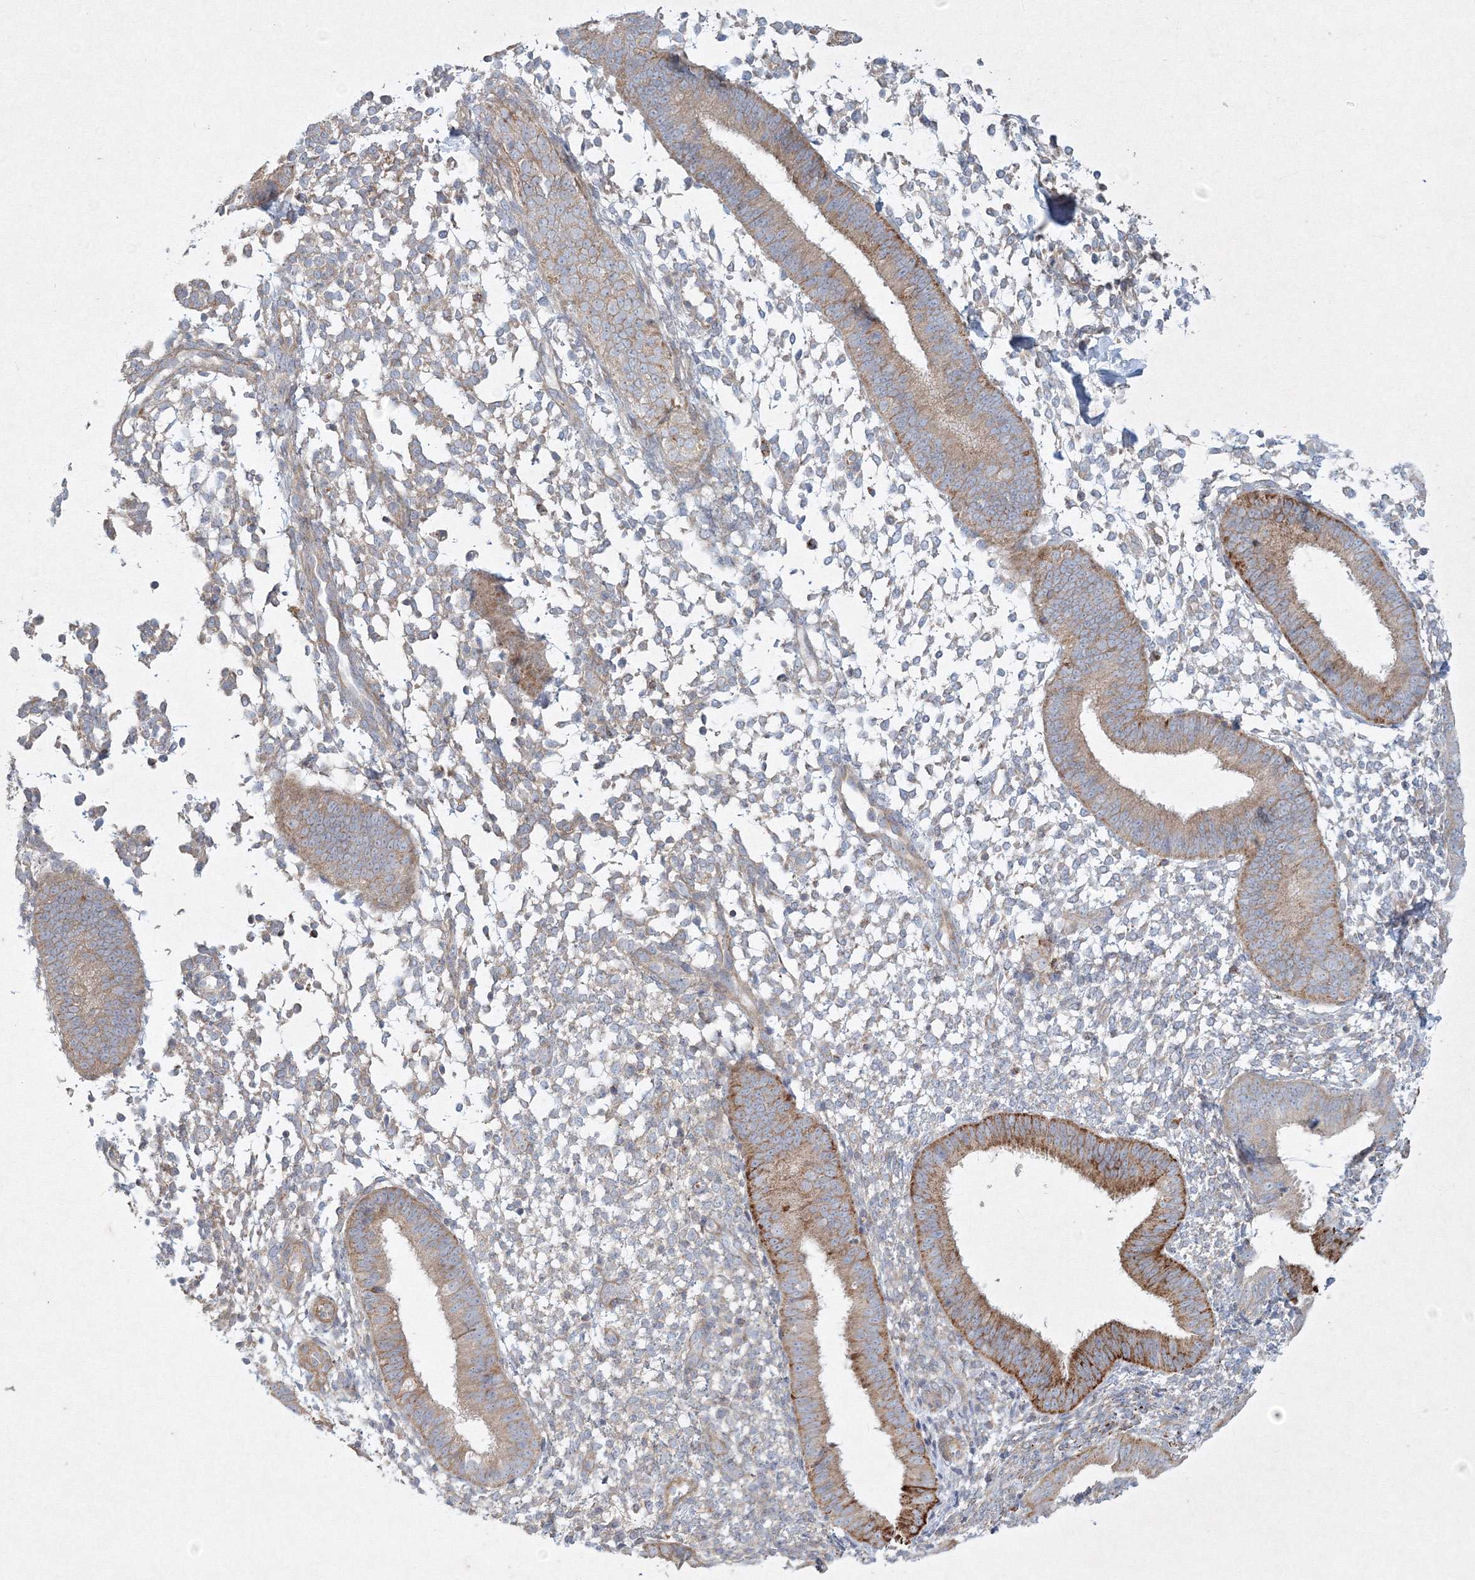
{"staining": {"intensity": "weak", "quantity": "25%-75%", "location": "cytoplasmic/membranous"}, "tissue": "endometrium", "cell_type": "Cells in endometrial stroma", "image_type": "normal", "snomed": [{"axis": "morphology", "description": "Normal tissue, NOS"}, {"axis": "topography", "description": "Uterus"}, {"axis": "topography", "description": "Endometrium"}], "caption": "A low amount of weak cytoplasmic/membranous expression is identified in approximately 25%-75% of cells in endometrial stroma in unremarkable endometrium. (DAB IHC with brightfield microscopy, high magnification).", "gene": "WDR49", "patient": {"sex": "female", "age": 48}}